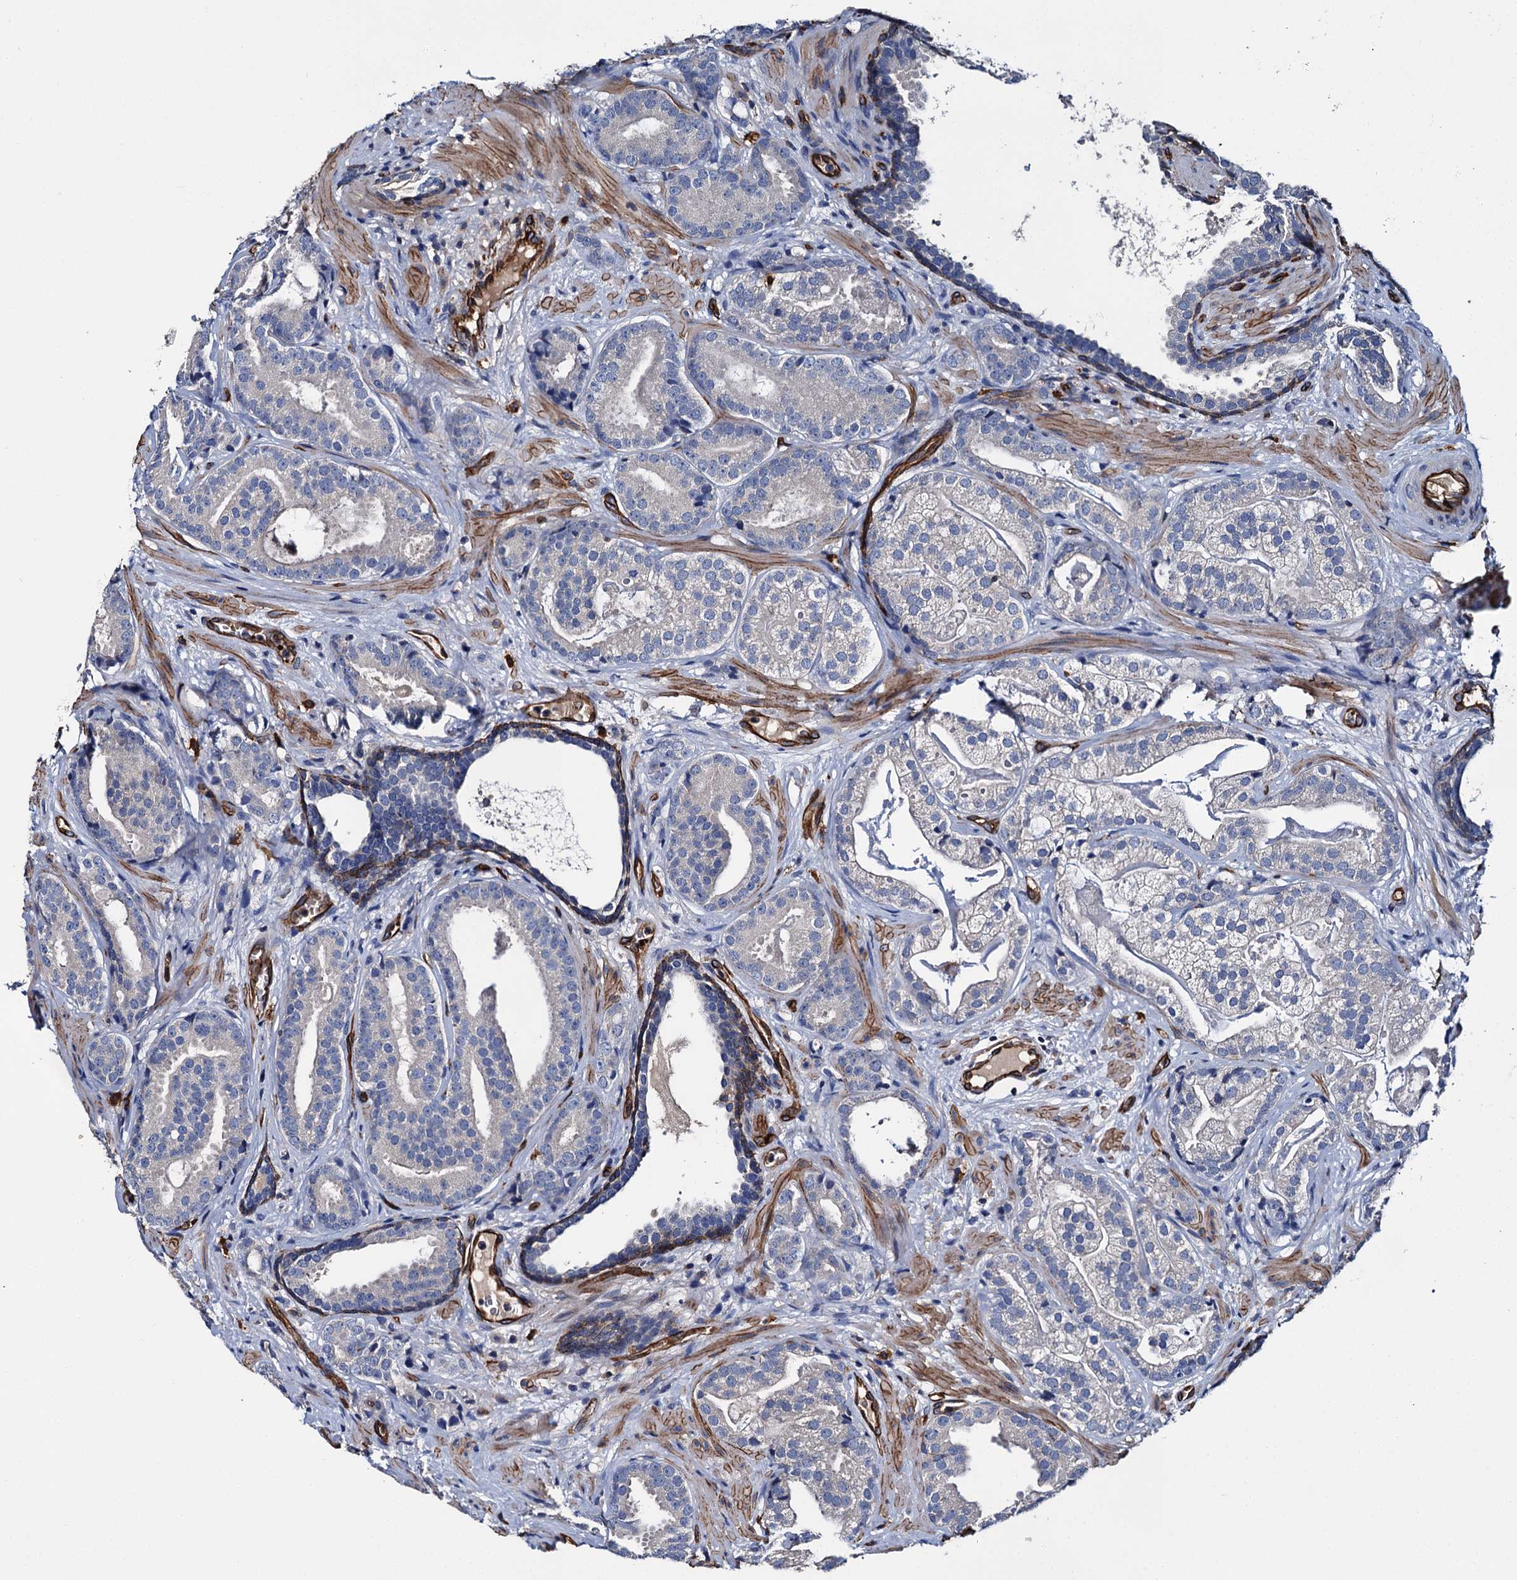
{"staining": {"intensity": "negative", "quantity": "none", "location": "none"}, "tissue": "prostate cancer", "cell_type": "Tumor cells", "image_type": "cancer", "snomed": [{"axis": "morphology", "description": "Adenocarcinoma, High grade"}, {"axis": "topography", "description": "Prostate"}], "caption": "The photomicrograph demonstrates no staining of tumor cells in prostate cancer (high-grade adenocarcinoma). (Immunohistochemistry (ihc), brightfield microscopy, high magnification).", "gene": "CACNA1C", "patient": {"sex": "male", "age": 60}}